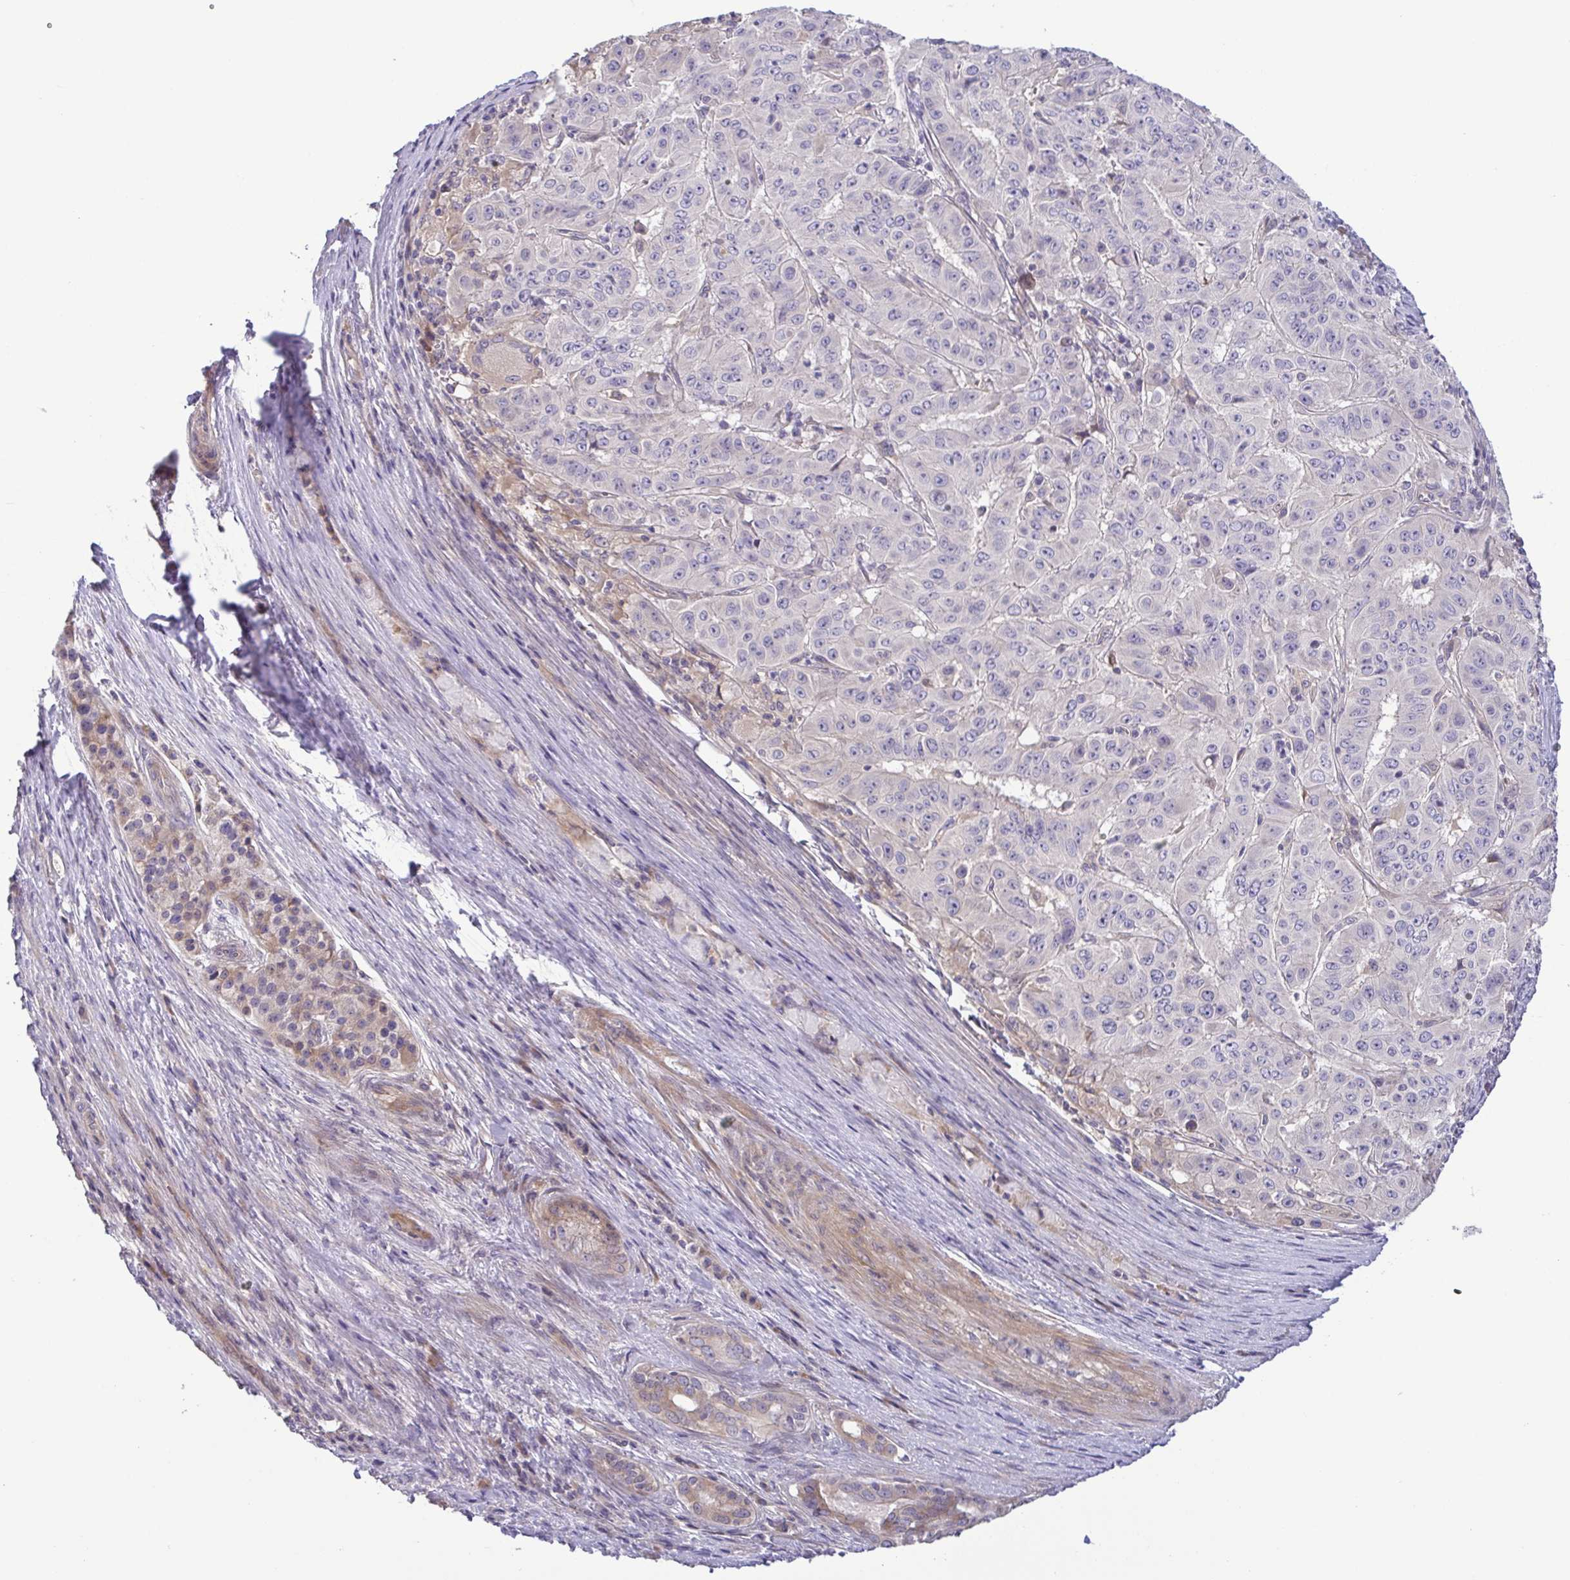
{"staining": {"intensity": "negative", "quantity": "none", "location": "none"}, "tissue": "pancreatic cancer", "cell_type": "Tumor cells", "image_type": "cancer", "snomed": [{"axis": "morphology", "description": "Adenocarcinoma, NOS"}, {"axis": "topography", "description": "Pancreas"}], "caption": "Pancreatic cancer (adenocarcinoma) was stained to show a protein in brown. There is no significant expression in tumor cells.", "gene": "LMF2", "patient": {"sex": "male", "age": 63}}